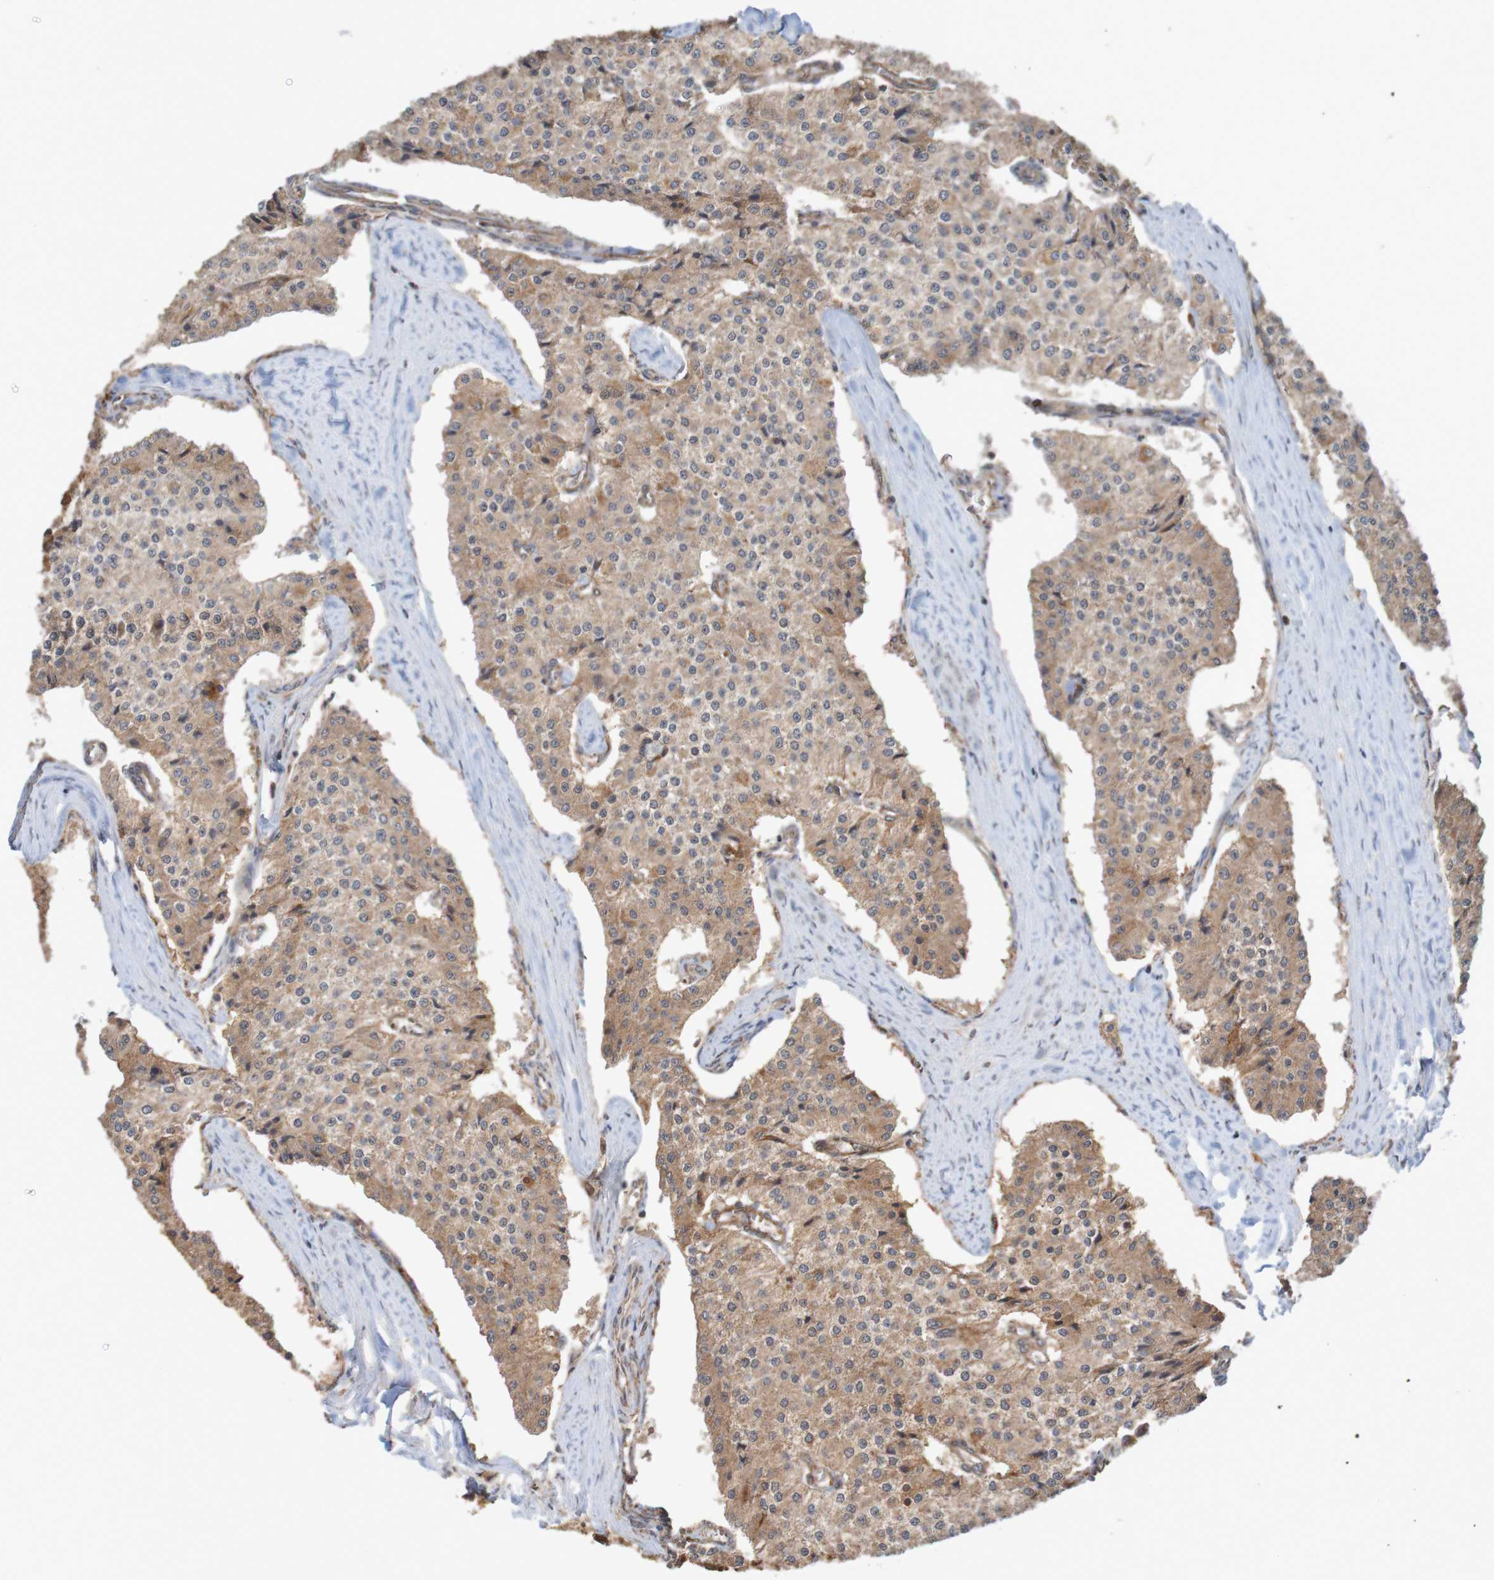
{"staining": {"intensity": "moderate", "quantity": ">75%", "location": "cytoplasmic/membranous"}, "tissue": "carcinoid", "cell_type": "Tumor cells", "image_type": "cancer", "snomed": [{"axis": "morphology", "description": "Carcinoid, malignant, NOS"}, {"axis": "topography", "description": "Colon"}], "caption": "Carcinoid (malignant) tissue displays moderate cytoplasmic/membranous expression in approximately >75% of tumor cells, visualized by immunohistochemistry.", "gene": "MRPL52", "patient": {"sex": "female", "age": 52}}